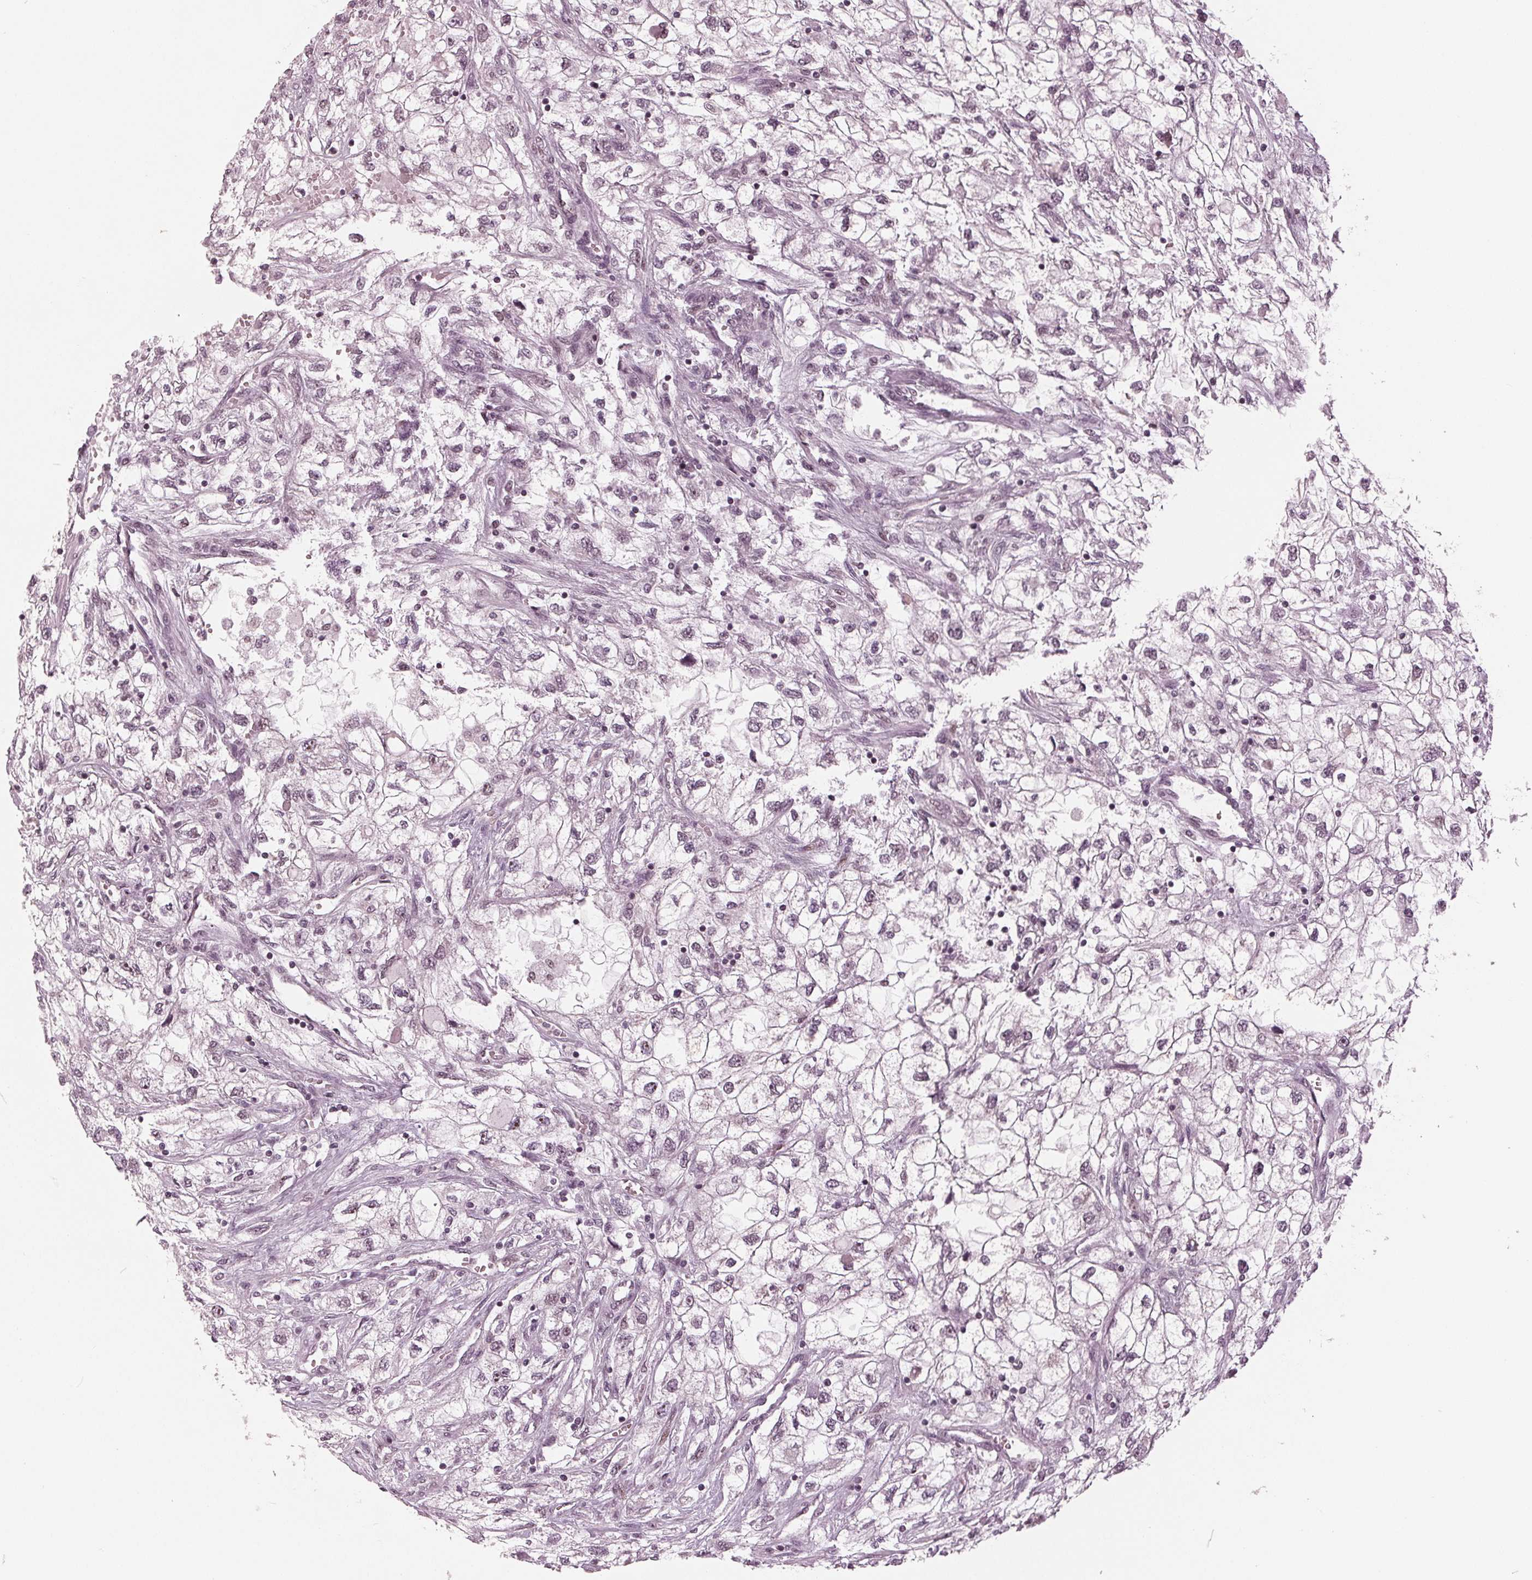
{"staining": {"intensity": "negative", "quantity": "none", "location": "none"}, "tissue": "renal cancer", "cell_type": "Tumor cells", "image_type": "cancer", "snomed": [{"axis": "morphology", "description": "Adenocarcinoma, NOS"}, {"axis": "topography", "description": "Kidney"}], "caption": "Immunohistochemical staining of adenocarcinoma (renal) exhibits no significant expression in tumor cells. (DAB (3,3'-diaminobenzidine) immunohistochemistry visualized using brightfield microscopy, high magnification).", "gene": "ADPRHL1", "patient": {"sex": "male", "age": 59}}